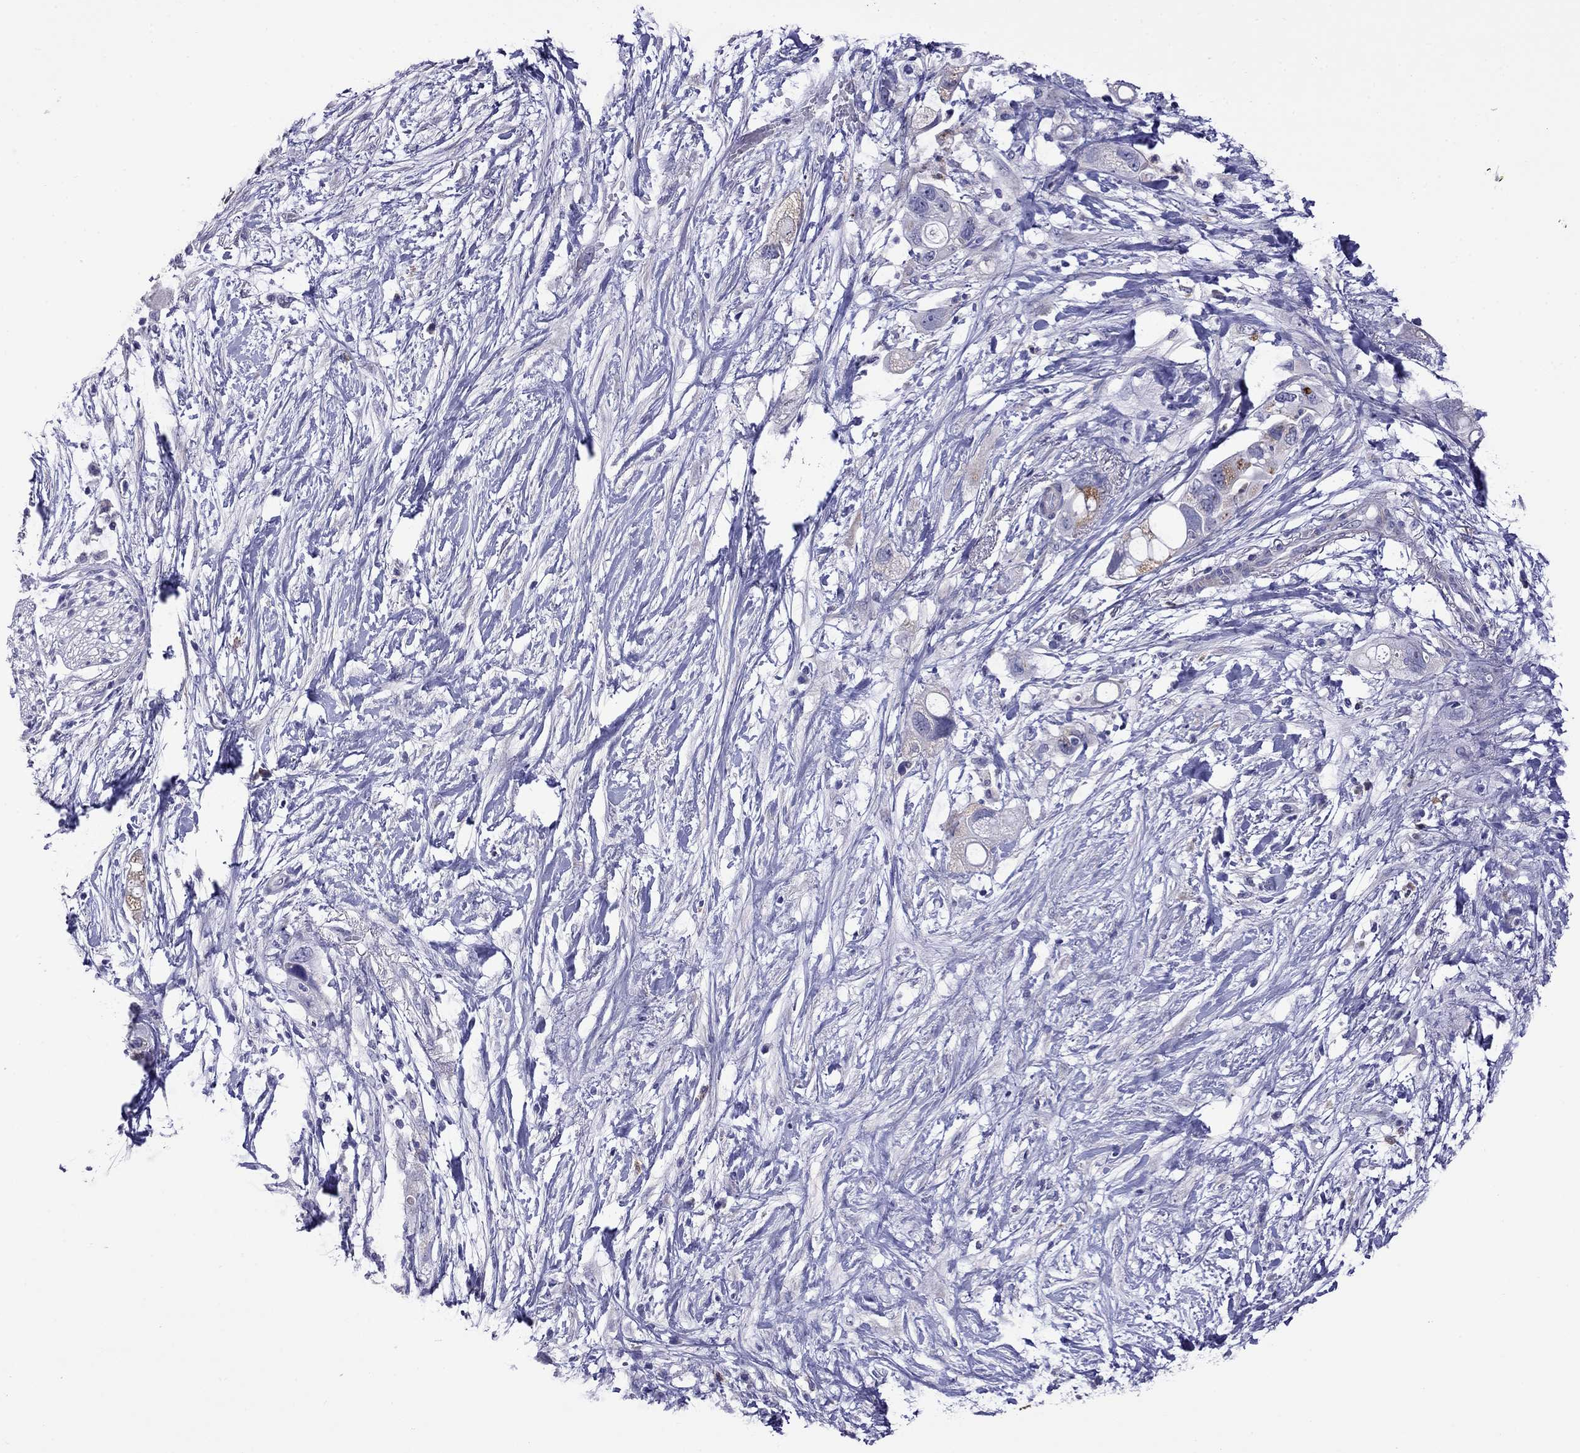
{"staining": {"intensity": "negative", "quantity": "none", "location": "none"}, "tissue": "pancreatic cancer", "cell_type": "Tumor cells", "image_type": "cancer", "snomed": [{"axis": "morphology", "description": "Adenocarcinoma, NOS"}, {"axis": "topography", "description": "Pancreas"}], "caption": "A micrograph of human pancreatic cancer (adenocarcinoma) is negative for staining in tumor cells.", "gene": "STAR", "patient": {"sex": "female", "age": 72}}